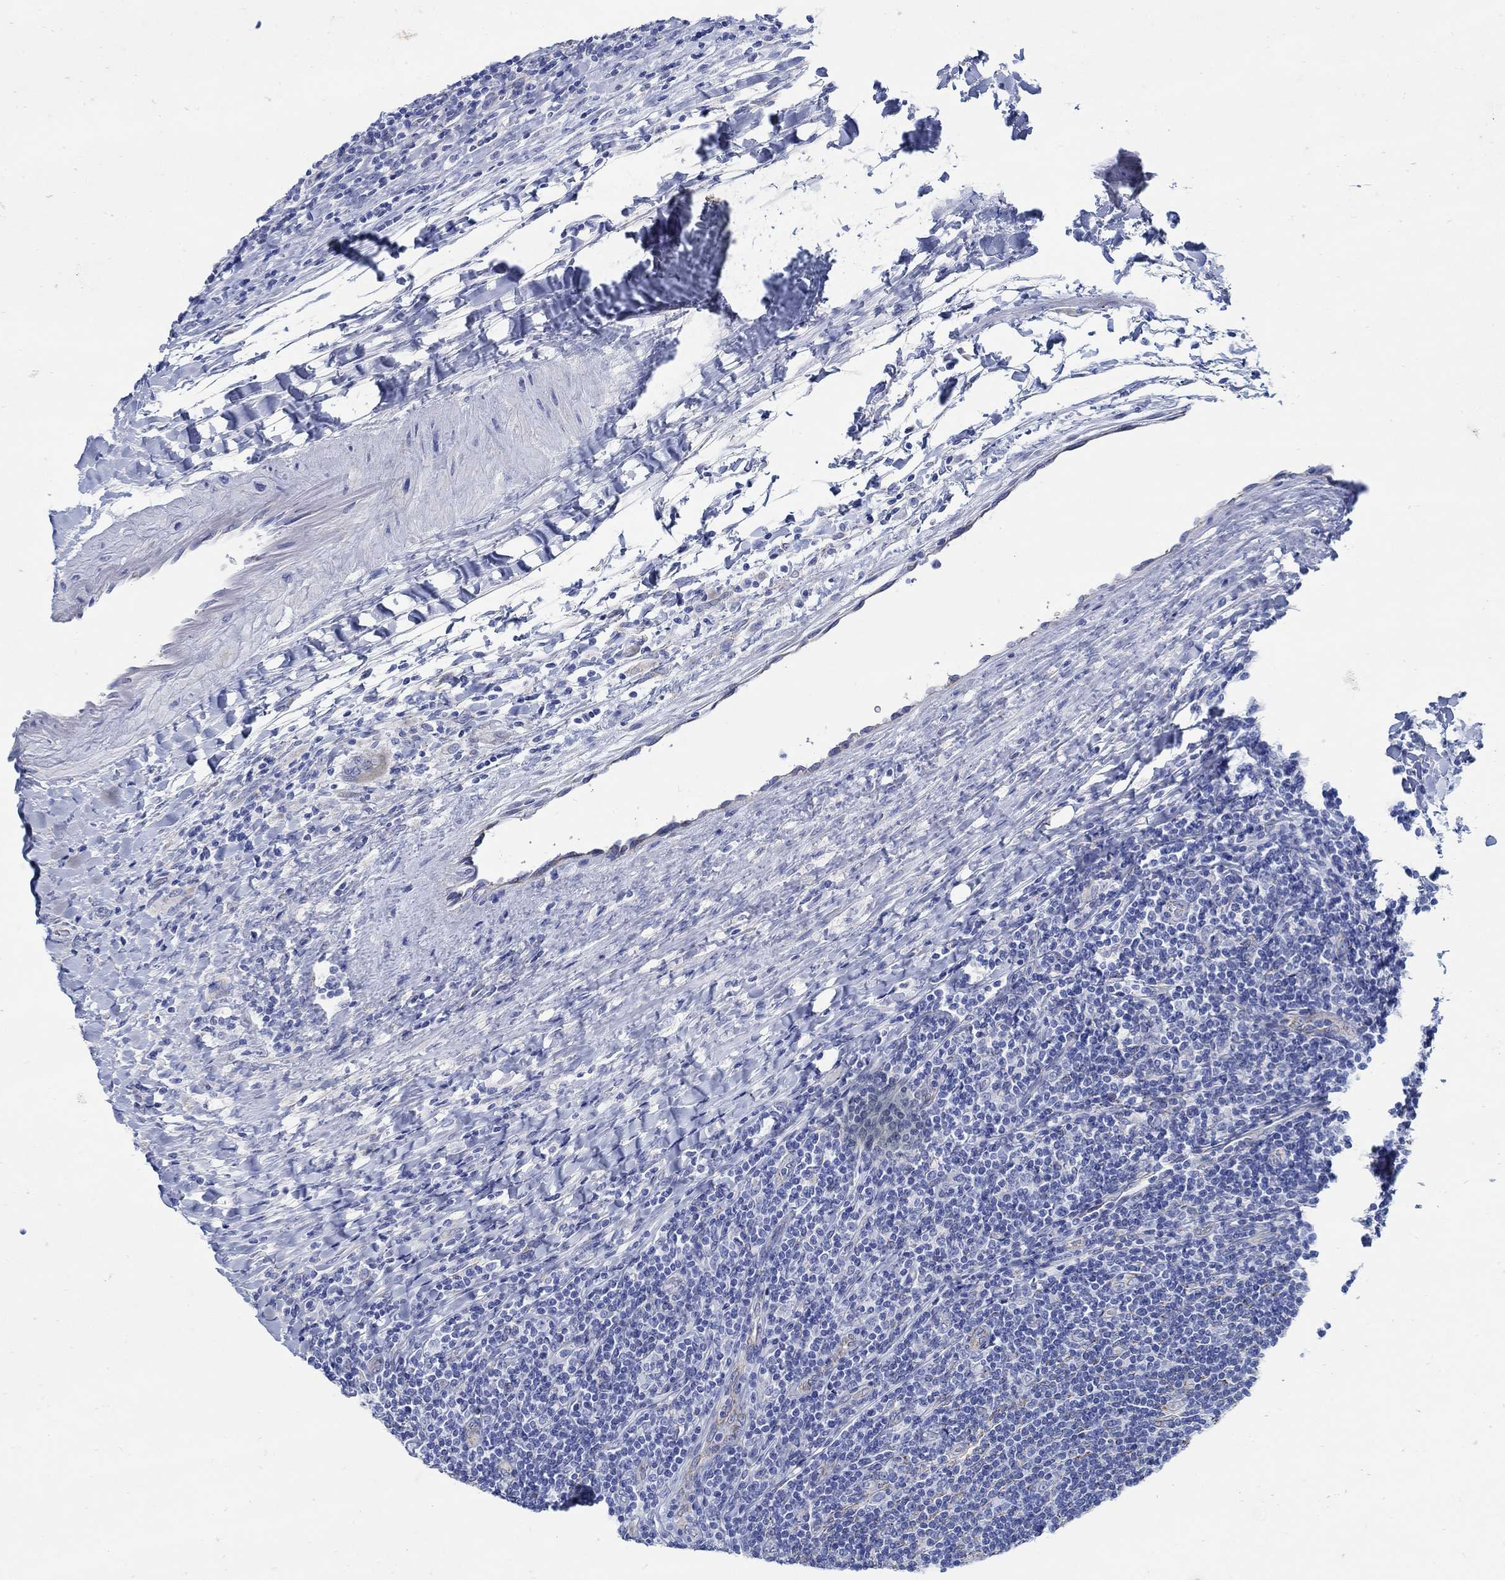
{"staining": {"intensity": "negative", "quantity": "none", "location": "none"}, "tissue": "lymphoma", "cell_type": "Tumor cells", "image_type": "cancer", "snomed": [{"axis": "morphology", "description": "Hodgkin's disease, NOS"}, {"axis": "topography", "description": "Lymph node"}], "caption": "Immunohistochemistry (IHC) of Hodgkin's disease demonstrates no positivity in tumor cells.", "gene": "ZDHHC14", "patient": {"sex": "male", "age": 40}}